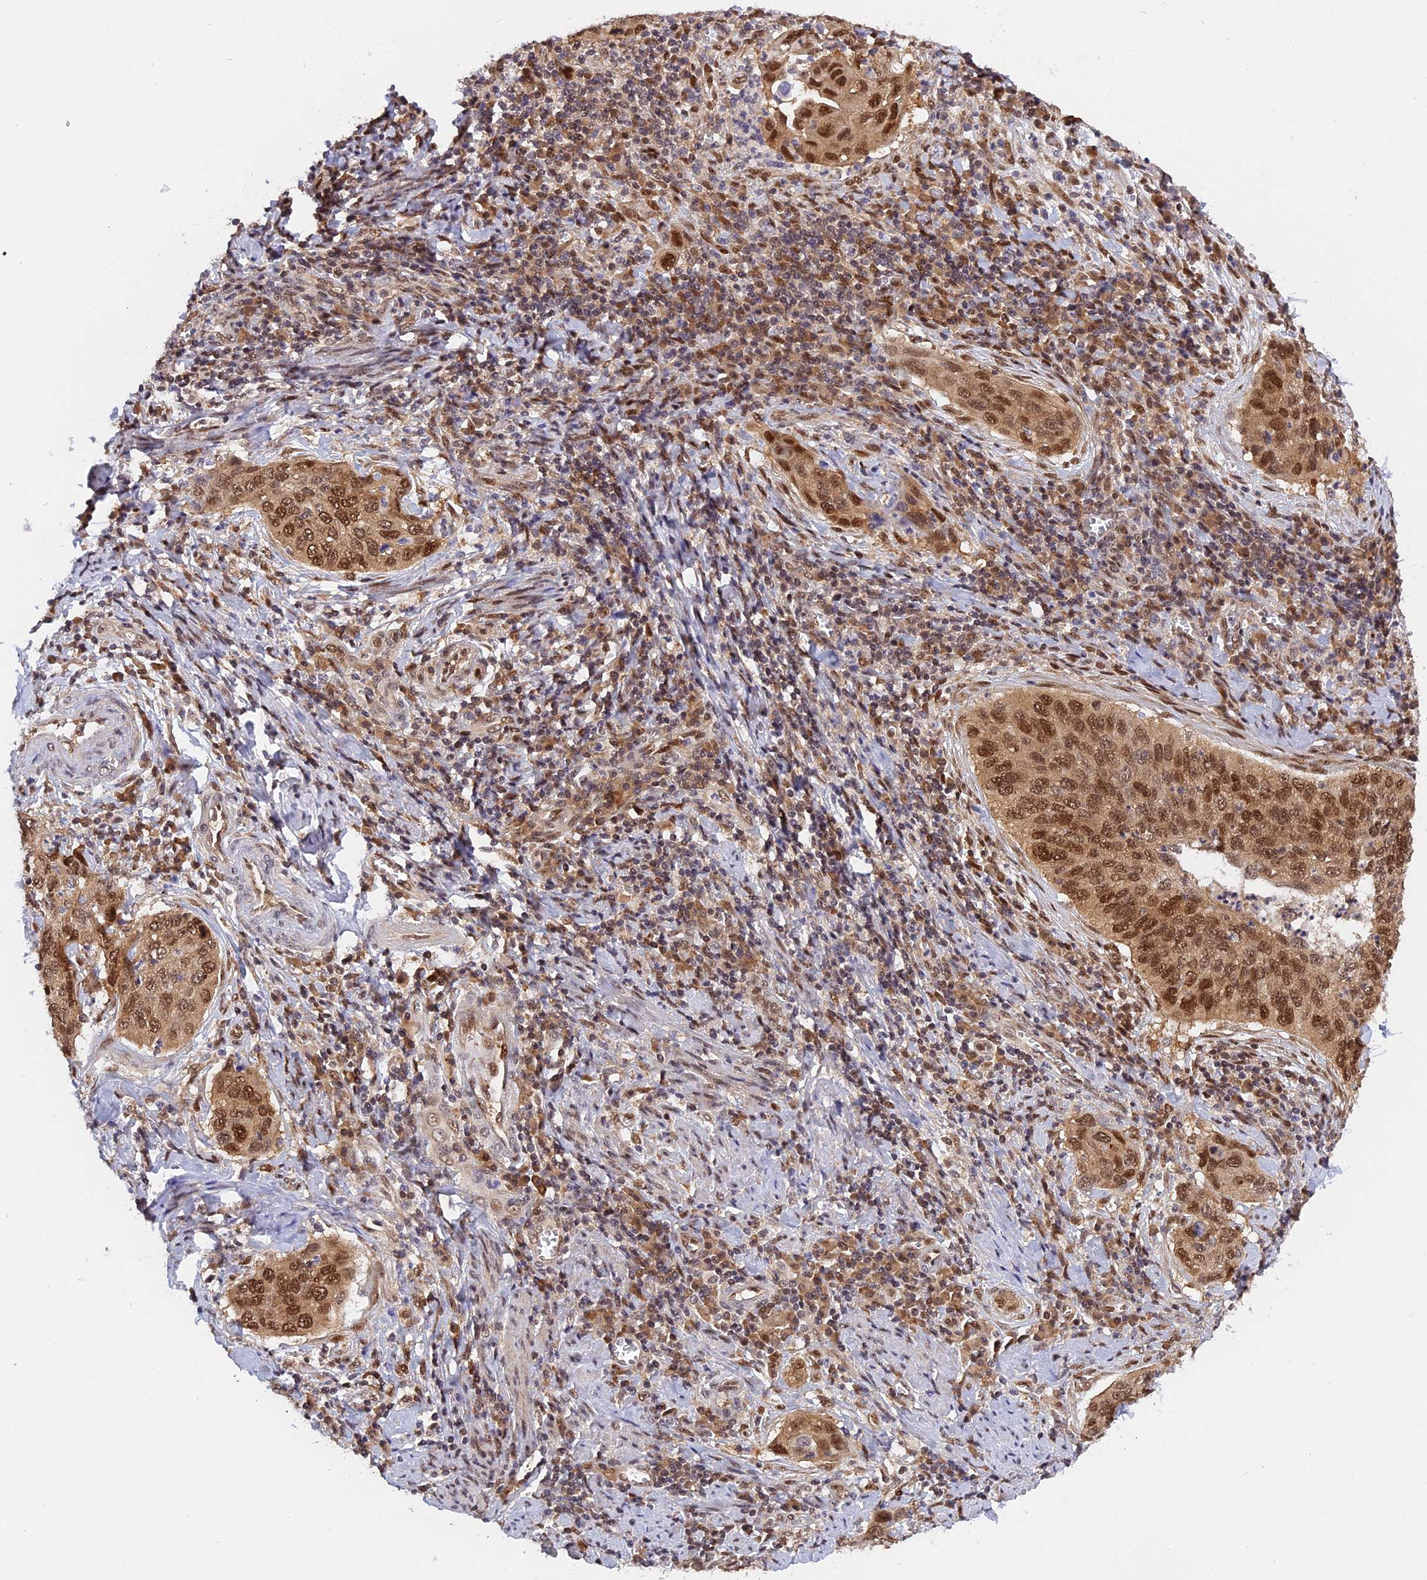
{"staining": {"intensity": "moderate", "quantity": ">75%", "location": "cytoplasmic/membranous,nuclear"}, "tissue": "cervical cancer", "cell_type": "Tumor cells", "image_type": "cancer", "snomed": [{"axis": "morphology", "description": "Squamous cell carcinoma, NOS"}, {"axis": "topography", "description": "Cervix"}], "caption": "A medium amount of moderate cytoplasmic/membranous and nuclear staining is present in approximately >75% of tumor cells in squamous cell carcinoma (cervical) tissue.", "gene": "ZNF428", "patient": {"sex": "female", "age": 53}}